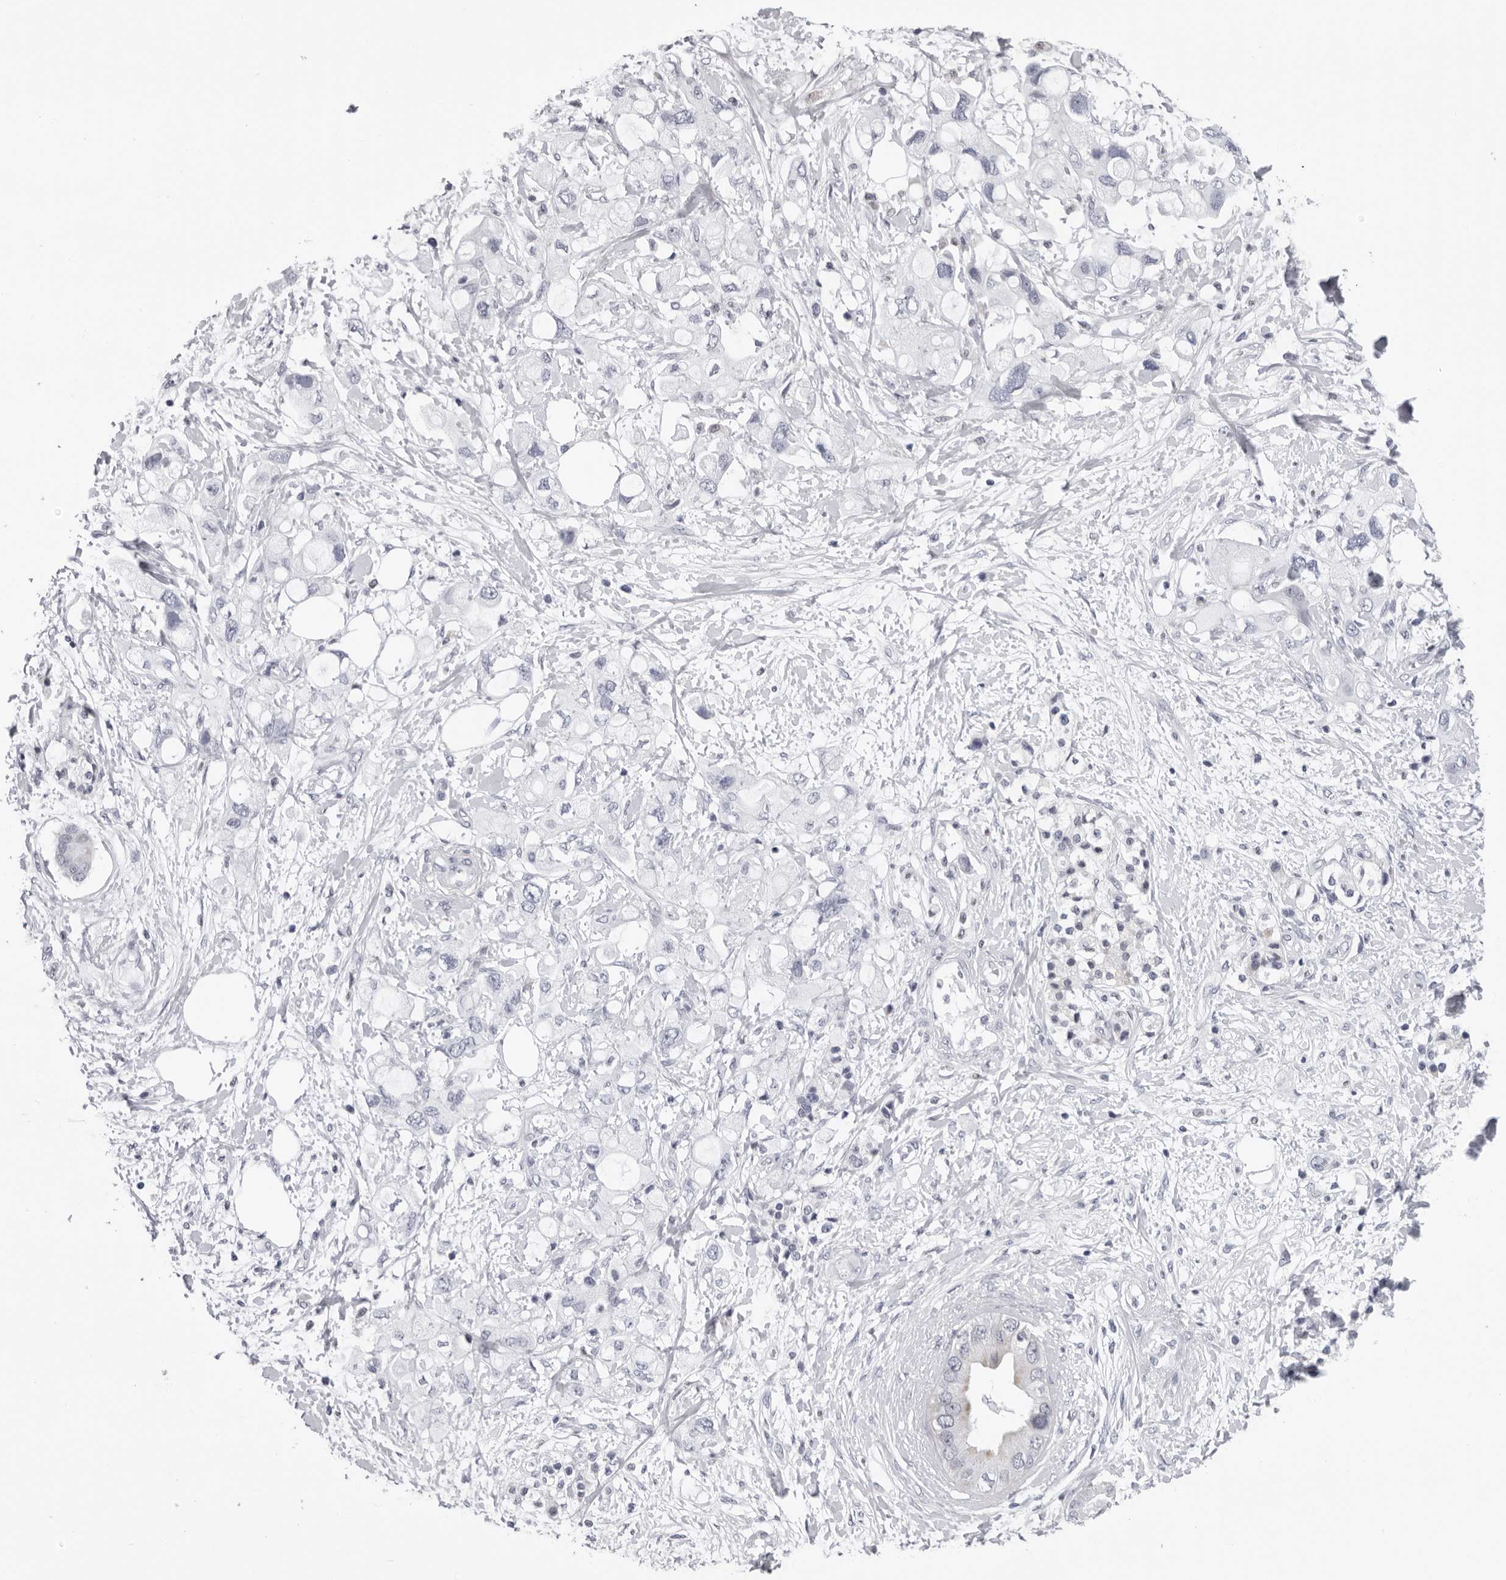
{"staining": {"intensity": "negative", "quantity": "none", "location": "none"}, "tissue": "pancreatic cancer", "cell_type": "Tumor cells", "image_type": "cancer", "snomed": [{"axis": "morphology", "description": "Adenocarcinoma, NOS"}, {"axis": "topography", "description": "Pancreas"}], "caption": "Immunohistochemistry photomicrograph of pancreatic cancer stained for a protein (brown), which reveals no expression in tumor cells.", "gene": "CPT2", "patient": {"sex": "female", "age": 56}}